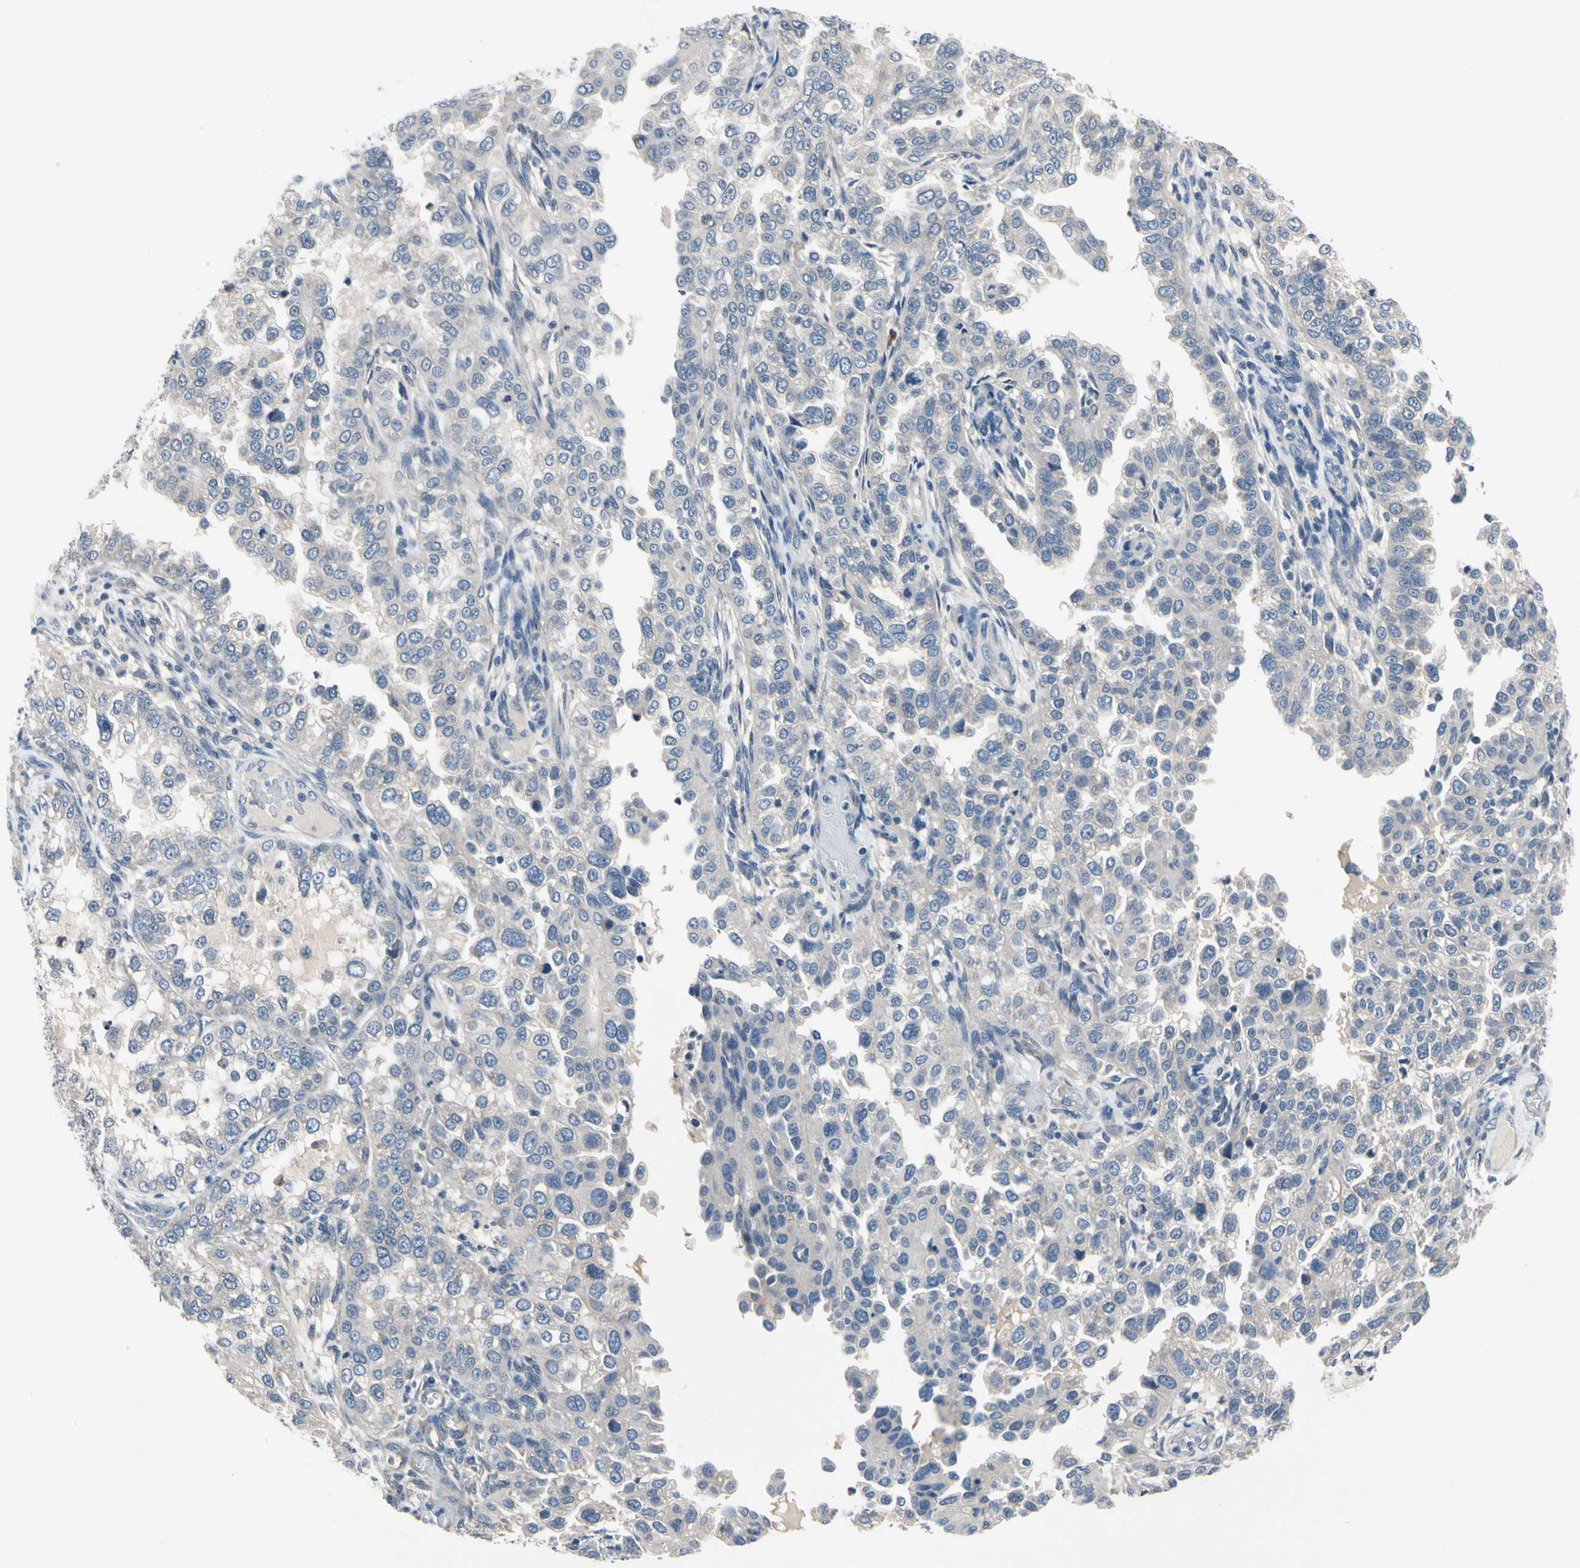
{"staining": {"intensity": "negative", "quantity": "none", "location": "none"}, "tissue": "endometrial cancer", "cell_type": "Tumor cells", "image_type": "cancer", "snomed": [{"axis": "morphology", "description": "Adenocarcinoma, NOS"}, {"axis": "topography", "description": "Endometrium"}], "caption": "IHC of endometrial adenocarcinoma displays no staining in tumor cells.", "gene": "SELENOK", "patient": {"sex": "female", "age": 85}}